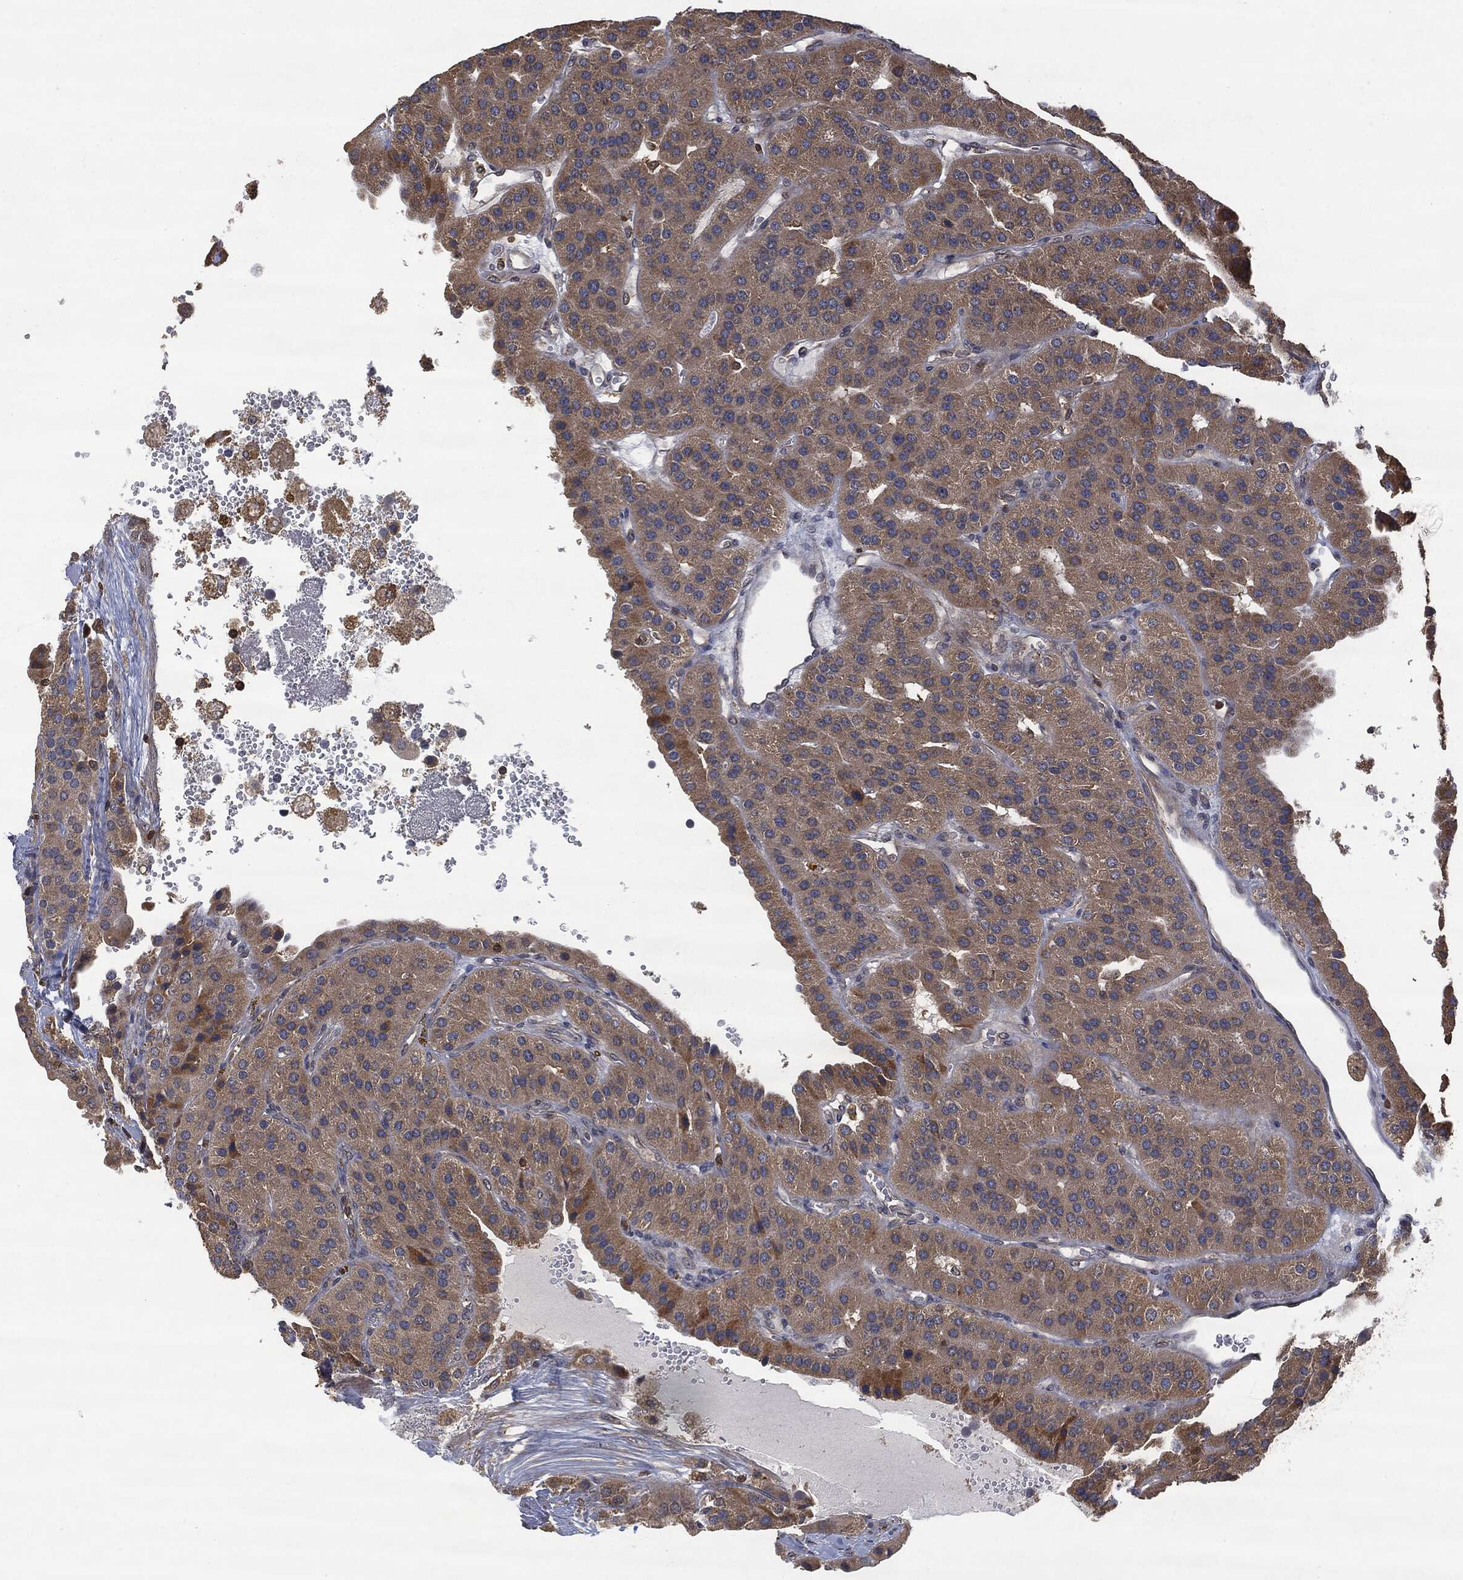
{"staining": {"intensity": "moderate", "quantity": "<25%", "location": "cytoplasmic/membranous"}, "tissue": "parathyroid gland", "cell_type": "Glandular cells", "image_type": "normal", "snomed": [{"axis": "morphology", "description": "Normal tissue, NOS"}, {"axis": "morphology", "description": "Adenoma, NOS"}, {"axis": "topography", "description": "Parathyroid gland"}], "caption": "Normal parathyroid gland was stained to show a protein in brown. There is low levels of moderate cytoplasmic/membranous positivity in about <25% of glandular cells. (DAB IHC, brown staining for protein, blue staining for nuclei).", "gene": "PSMB10", "patient": {"sex": "female", "age": 86}}